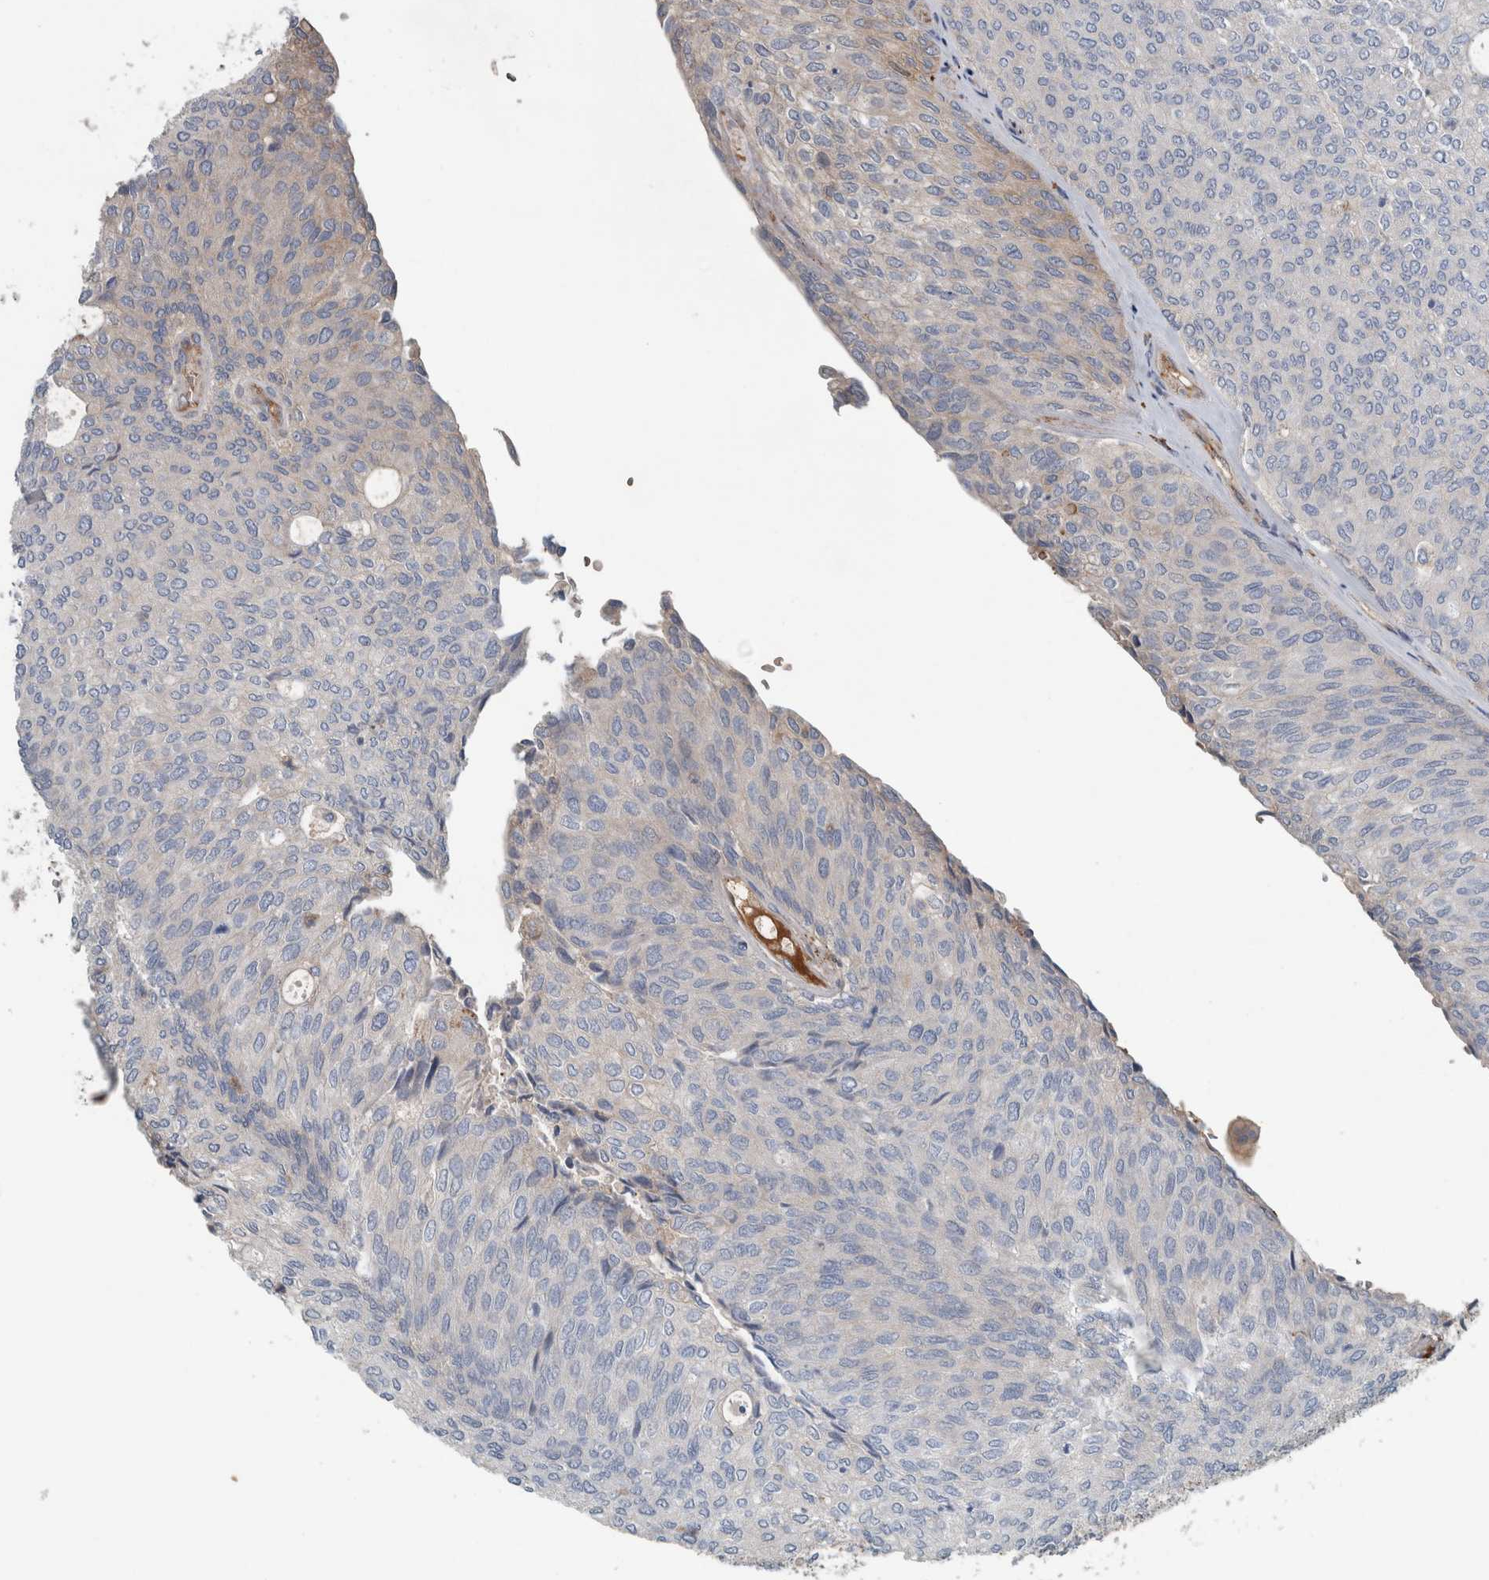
{"staining": {"intensity": "moderate", "quantity": "<25%", "location": "cytoplasmic/membranous"}, "tissue": "urothelial cancer", "cell_type": "Tumor cells", "image_type": "cancer", "snomed": [{"axis": "morphology", "description": "Urothelial carcinoma, Low grade"}, {"axis": "topography", "description": "Urinary bladder"}], "caption": "There is low levels of moderate cytoplasmic/membranous positivity in tumor cells of low-grade urothelial carcinoma, as demonstrated by immunohistochemical staining (brown color).", "gene": "GLT8D2", "patient": {"sex": "female", "age": 79}}